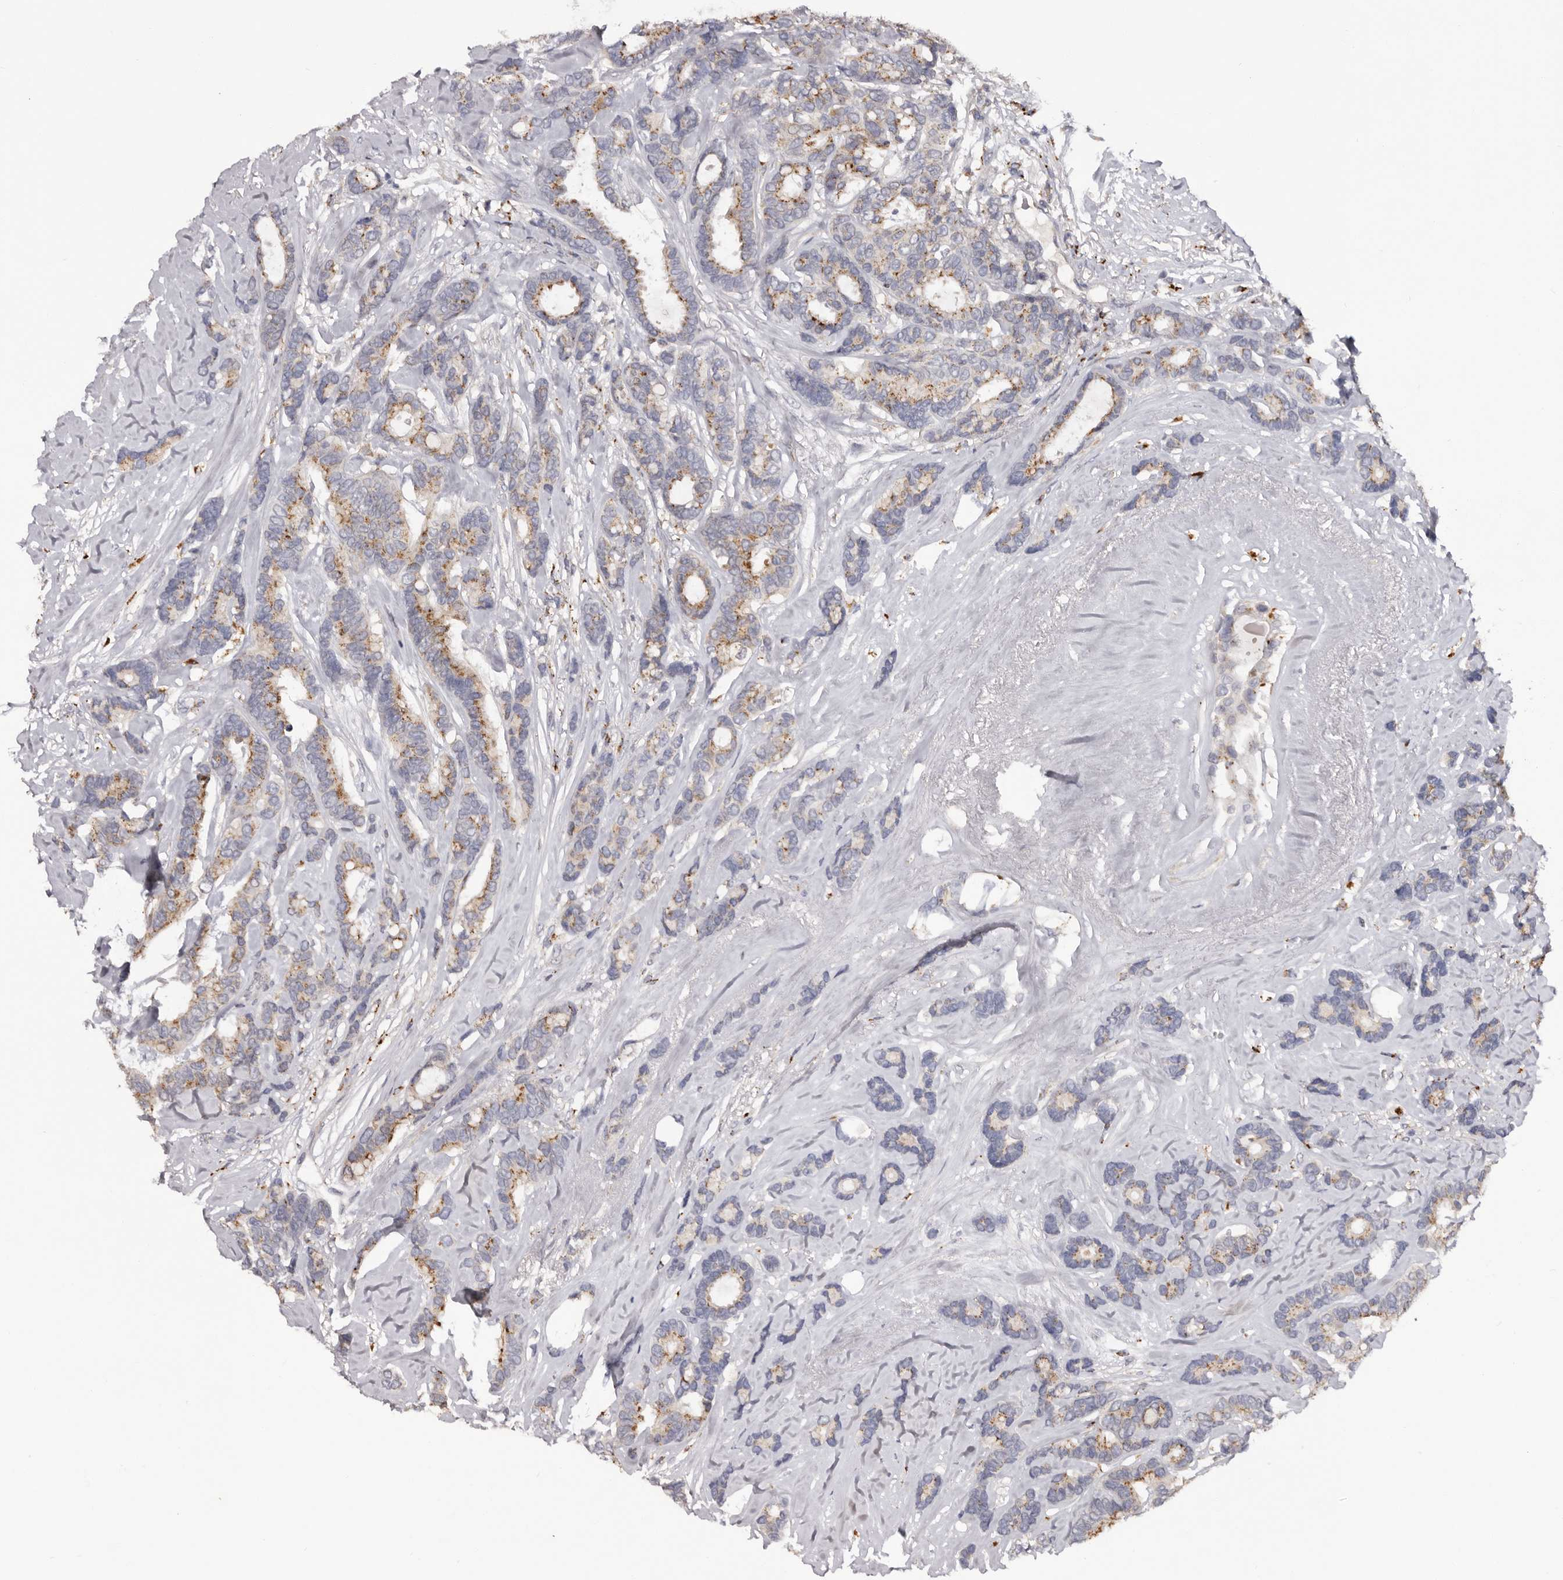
{"staining": {"intensity": "moderate", "quantity": ">75%", "location": "cytoplasmic/membranous"}, "tissue": "breast cancer", "cell_type": "Tumor cells", "image_type": "cancer", "snomed": [{"axis": "morphology", "description": "Duct carcinoma"}, {"axis": "topography", "description": "Breast"}], "caption": "Tumor cells show medium levels of moderate cytoplasmic/membranous staining in approximately >75% of cells in breast cancer.", "gene": "DAP", "patient": {"sex": "female", "age": 87}}